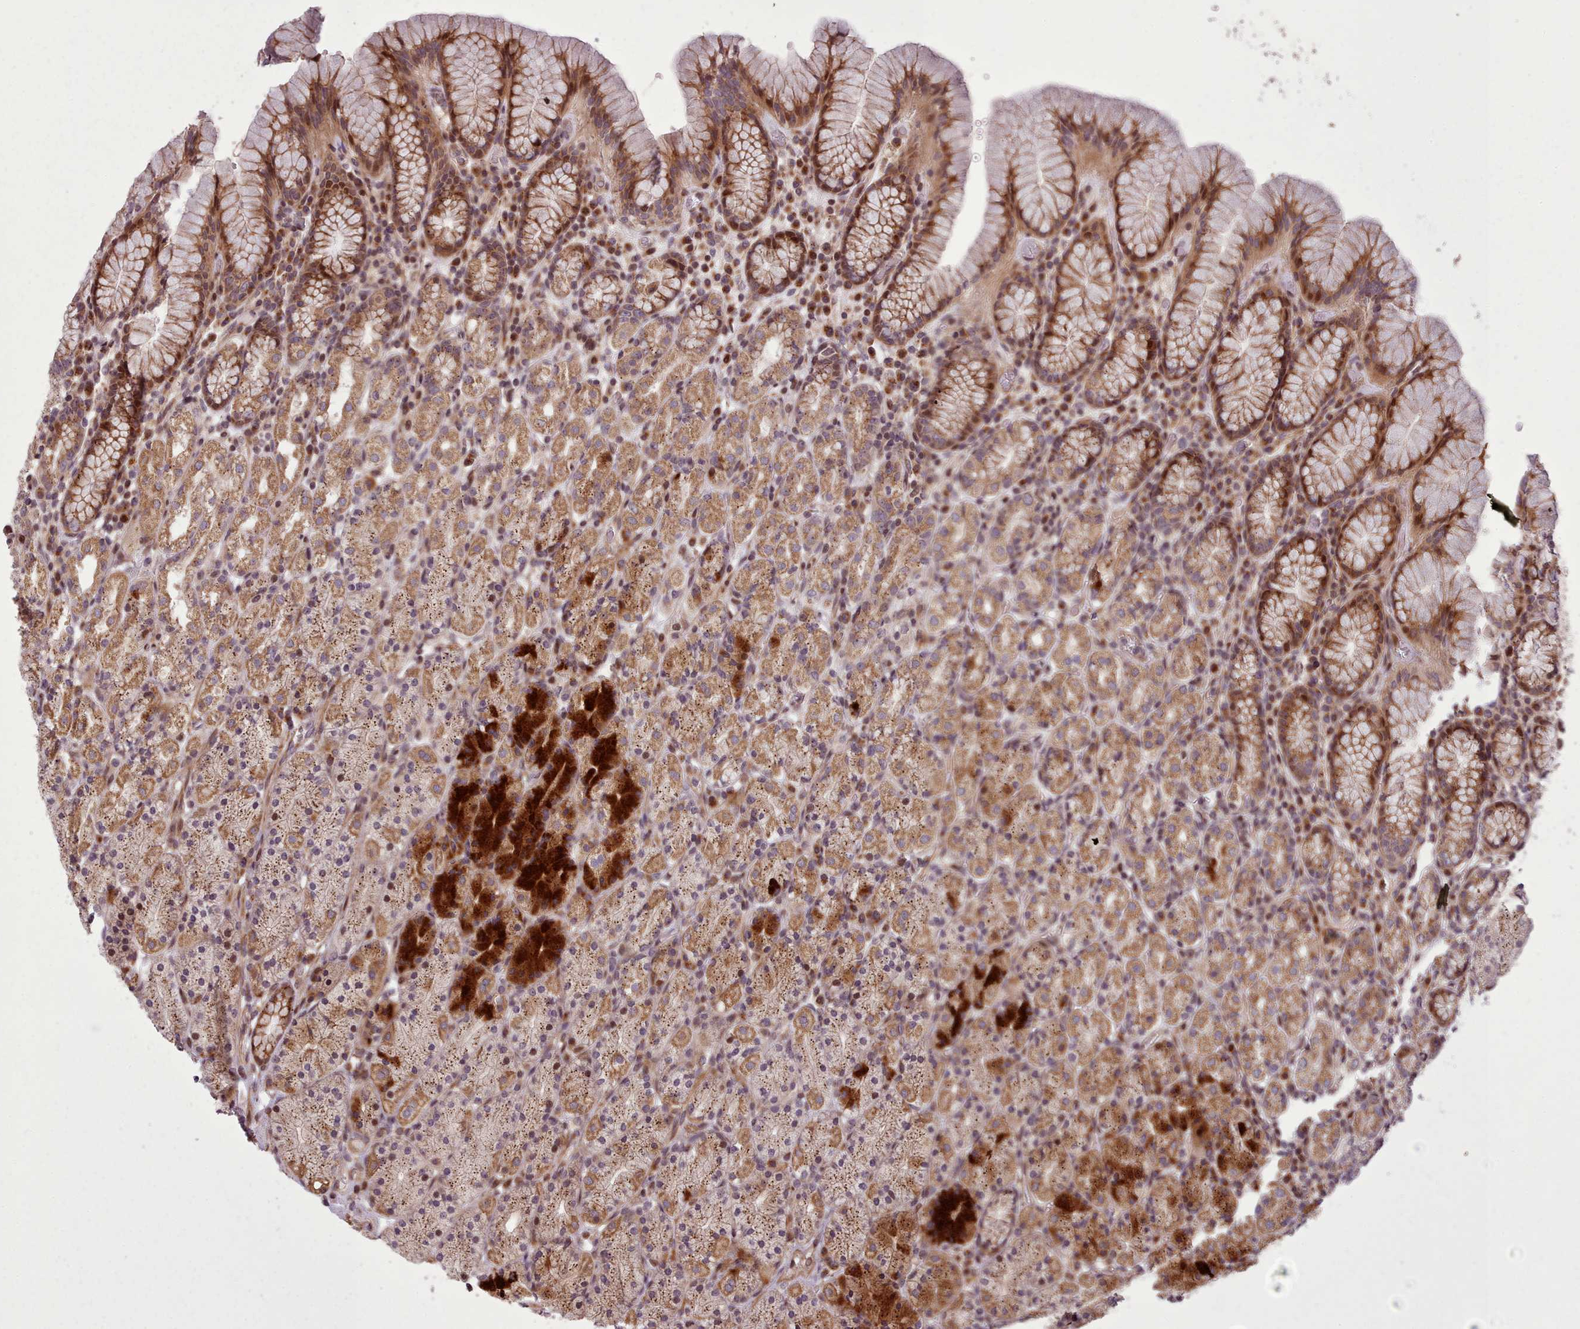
{"staining": {"intensity": "strong", "quantity": ">75%", "location": "cytoplasmic/membranous"}, "tissue": "stomach", "cell_type": "Glandular cells", "image_type": "normal", "snomed": [{"axis": "morphology", "description": "Normal tissue, NOS"}, {"axis": "topography", "description": "Stomach, upper"}, {"axis": "topography", "description": "Stomach"}], "caption": "Stomach stained with DAB (3,3'-diaminobenzidine) IHC demonstrates high levels of strong cytoplasmic/membranous positivity in about >75% of glandular cells.", "gene": "NLRP7", "patient": {"sex": "male", "age": 62}}